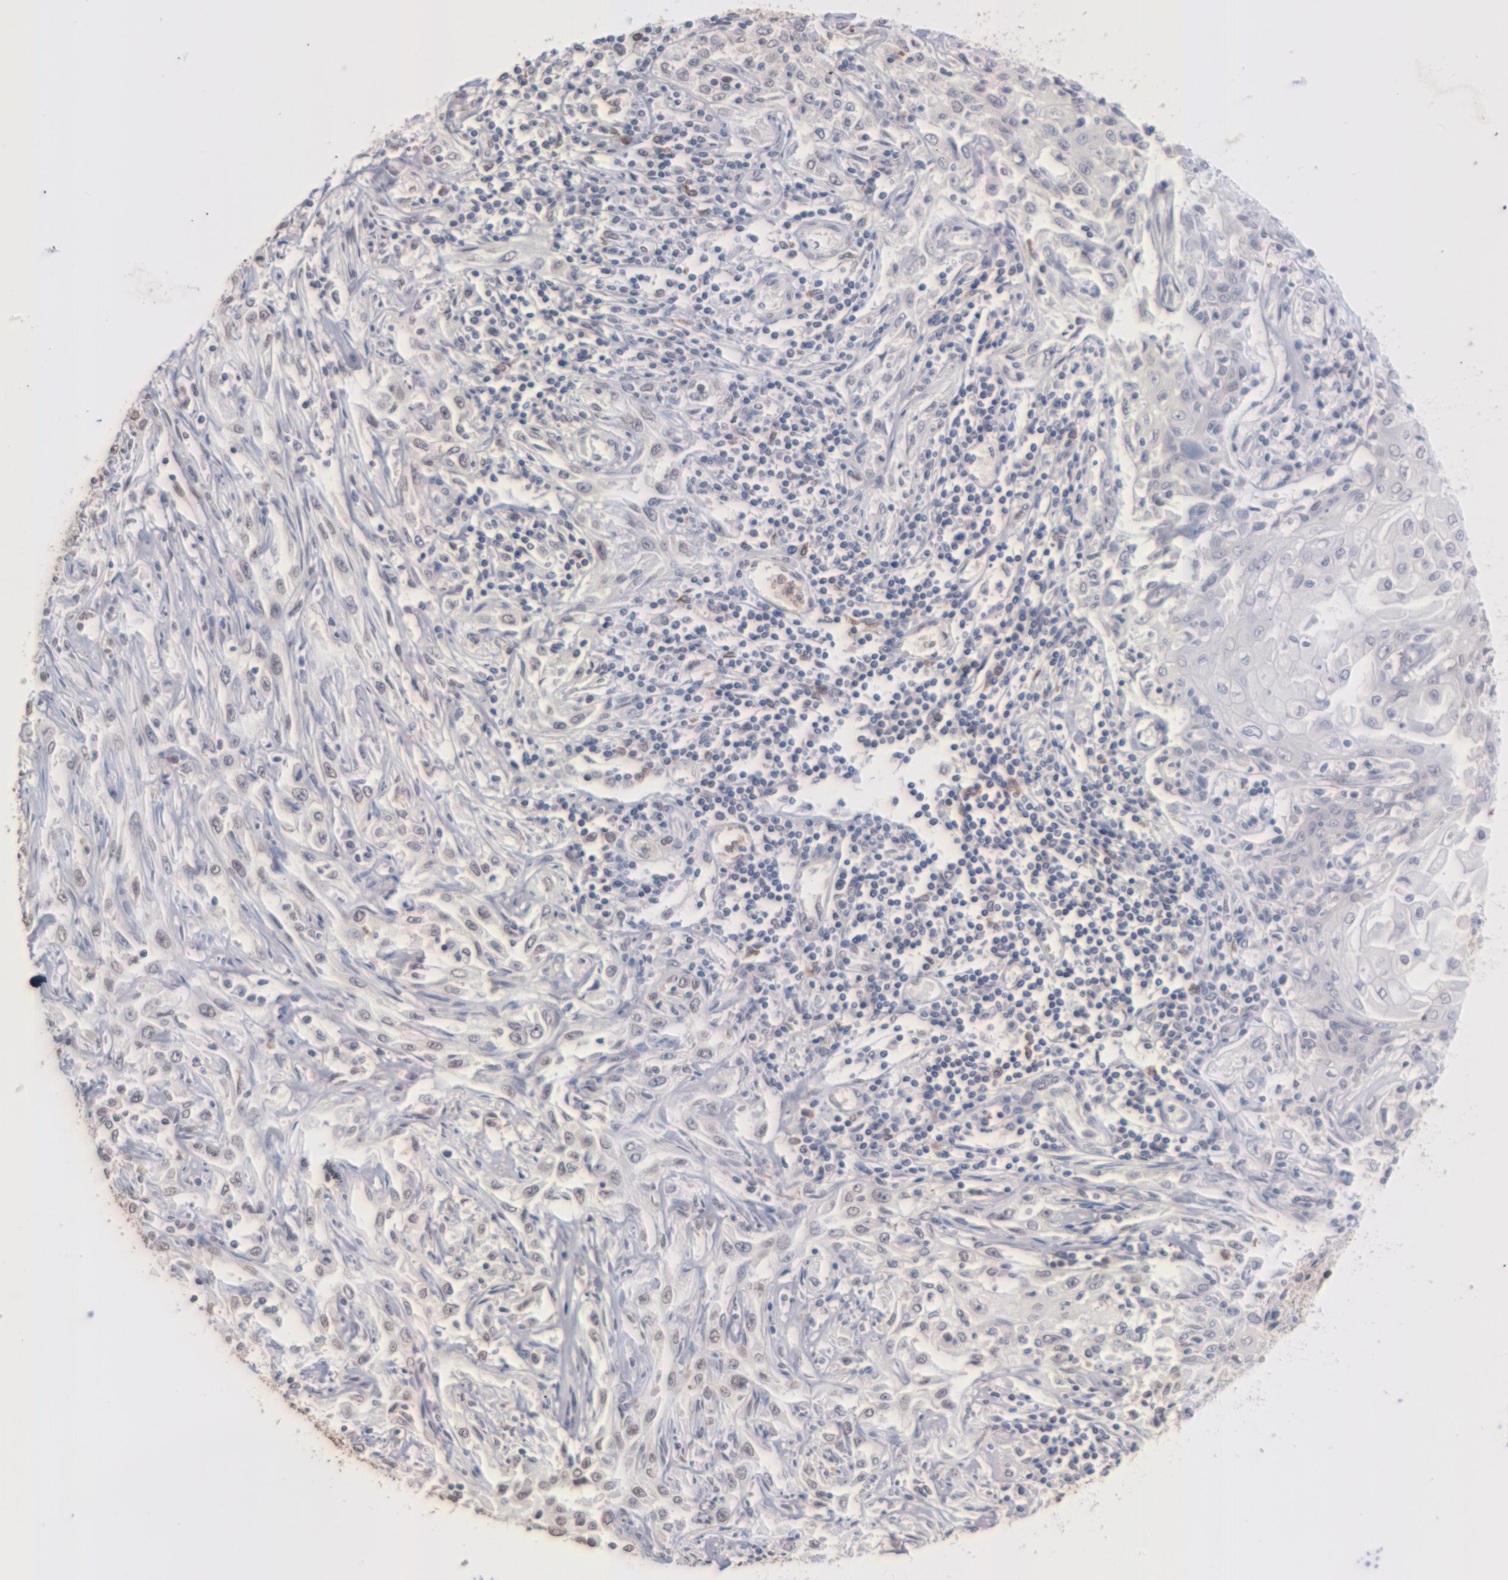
{"staining": {"intensity": "weak", "quantity": "25%-75%", "location": "nuclear"}, "tissue": "head and neck cancer", "cell_type": "Tumor cells", "image_type": "cancer", "snomed": [{"axis": "morphology", "description": "Squamous cell carcinoma, NOS"}, {"axis": "topography", "description": "Oral tissue"}, {"axis": "topography", "description": "Head-Neck"}], "caption": "A photomicrograph showing weak nuclear staining in about 25%-75% of tumor cells in head and neck cancer (squamous cell carcinoma), as visualized by brown immunohistochemical staining.", "gene": "MGAM", "patient": {"sex": "female", "age": 76}}